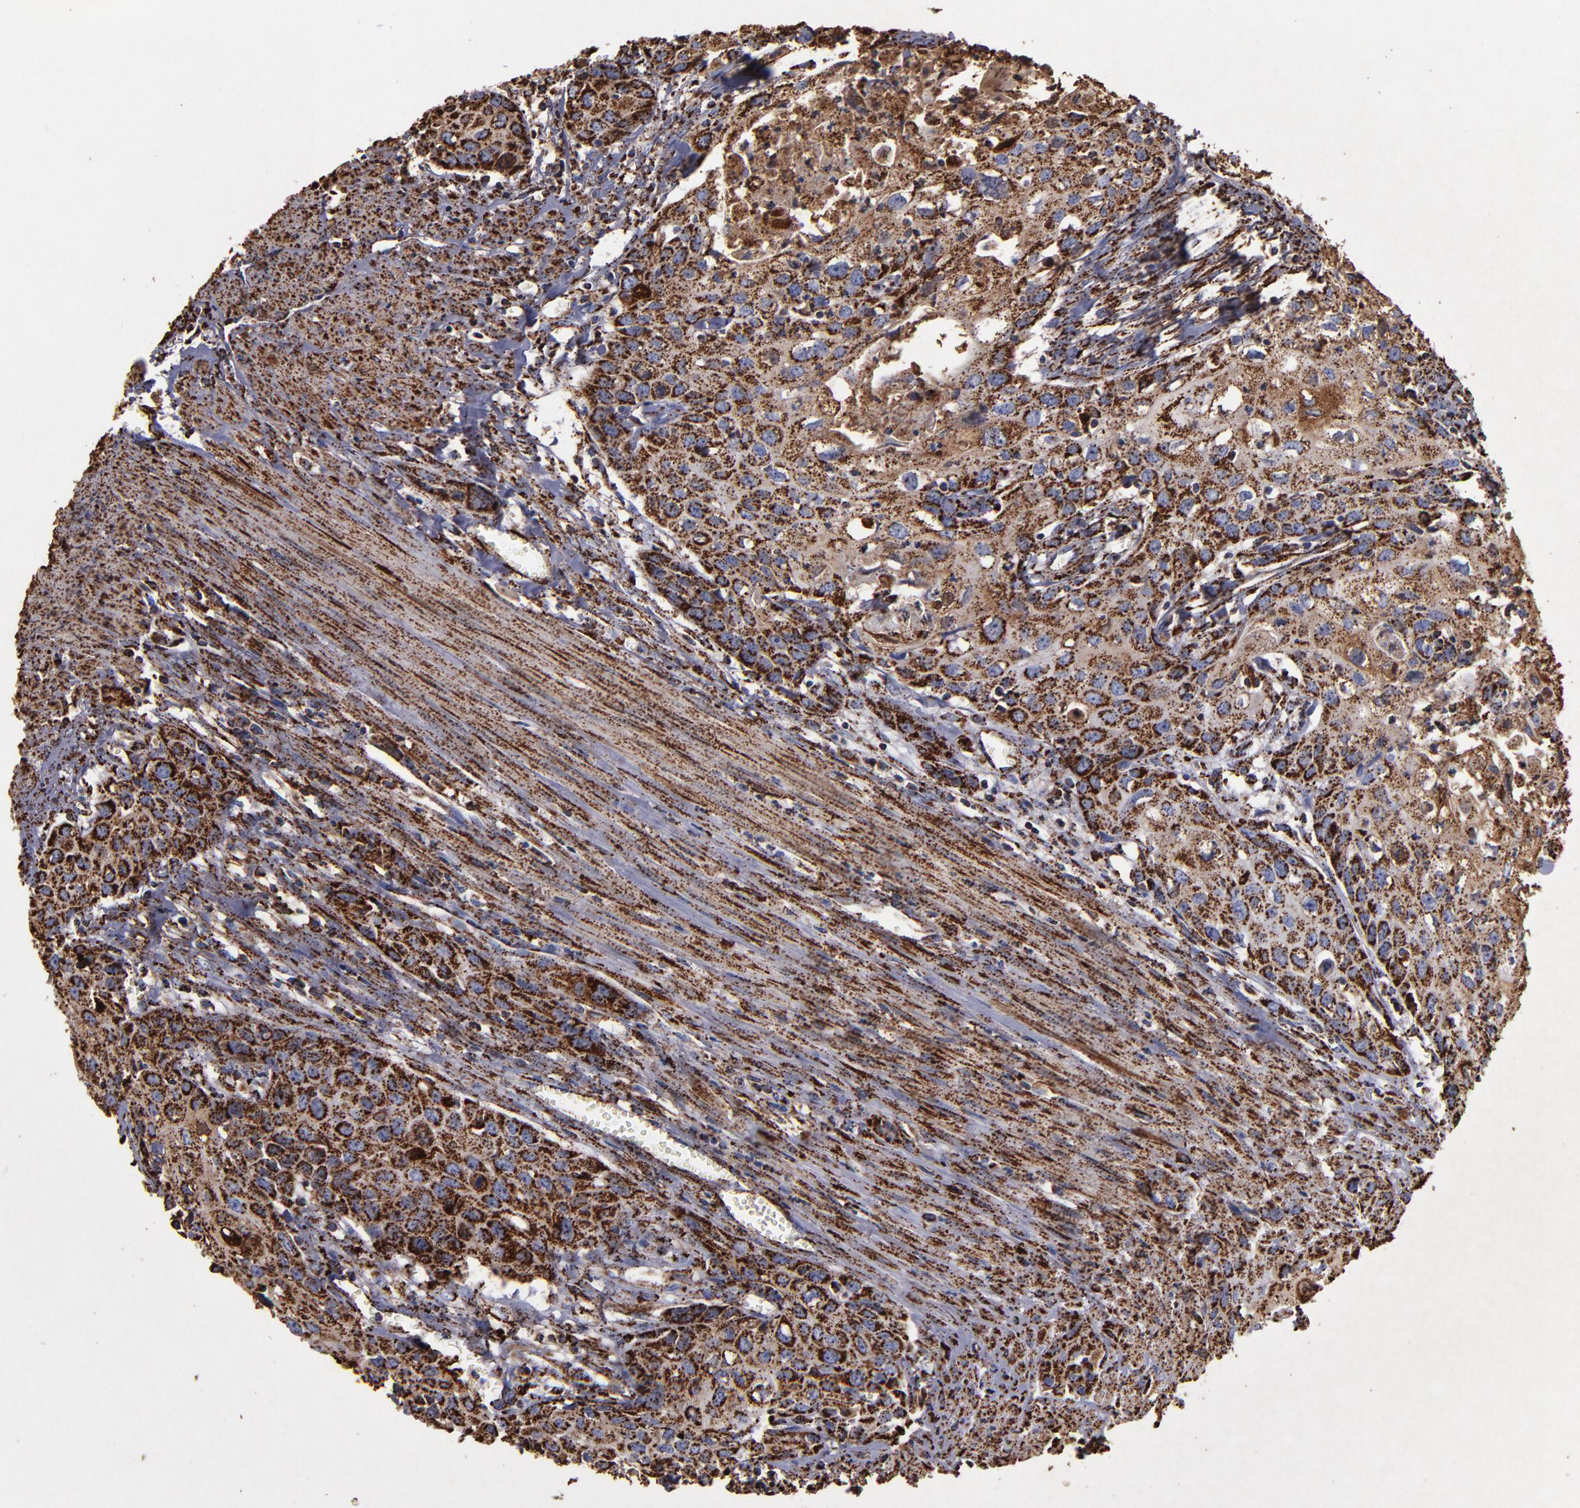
{"staining": {"intensity": "strong", "quantity": ">75%", "location": "cytoplasmic/membranous"}, "tissue": "urothelial cancer", "cell_type": "Tumor cells", "image_type": "cancer", "snomed": [{"axis": "morphology", "description": "Urothelial carcinoma, High grade"}, {"axis": "topography", "description": "Urinary bladder"}], "caption": "A brown stain shows strong cytoplasmic/membranous positivity of a protein in human urothelial cancer tumor cells.", "gene": "SOD2", "patient": {"sex": "male", "age": 54}}